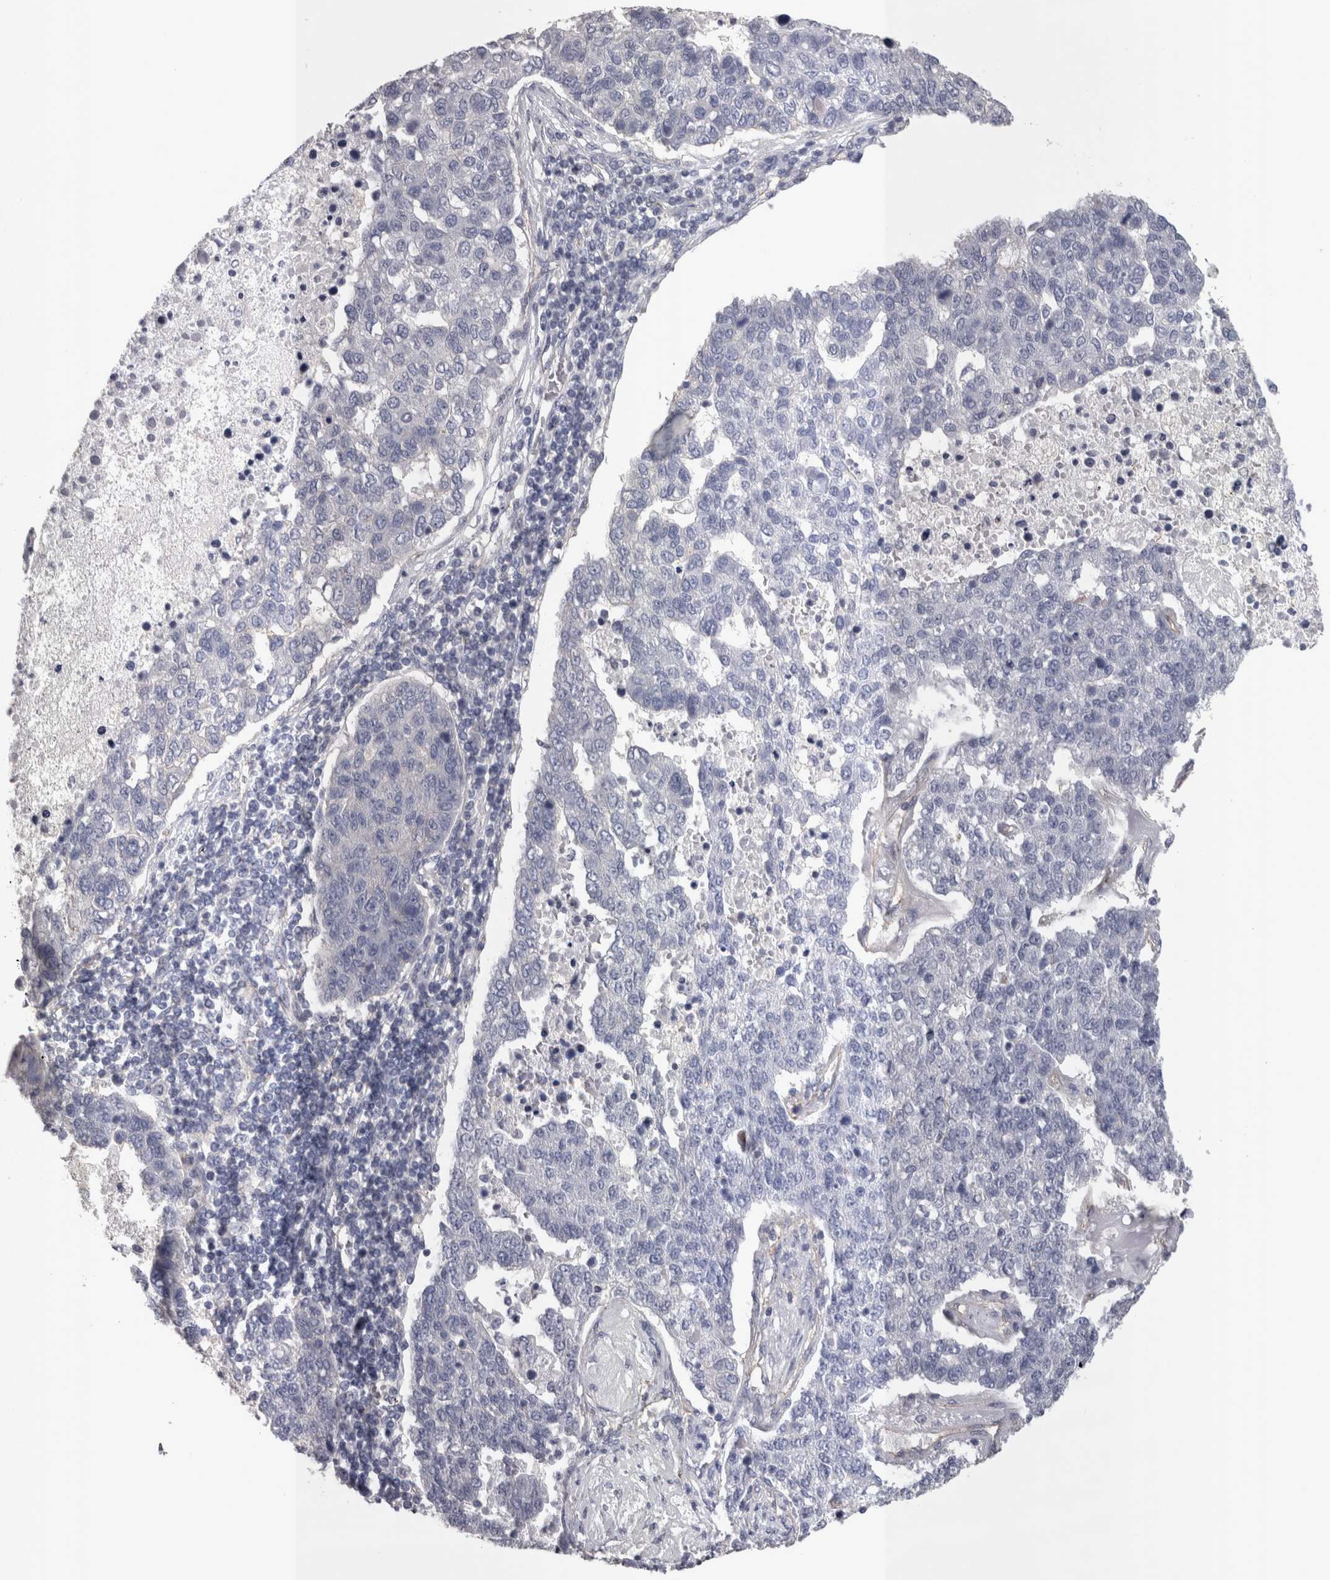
{"staining": {"intensity": "negative", "quantity": "none", "location": "none"}, "tissue": "pancreatic cancer", "cell_type": "Tumor cells", "image_type": "cancer", "snomed": [{"axis": "morphology", "description": "Adenocarcinoma, NOS"}, {"axis": "topography", "description": "Pancreas"}], "caption": "Immunohistochemistry image of pancreatic cancer (adenocarcinoma) stained for a protein (brown), which reveals no expression in tumor cells.", "gene": "LYZL6", "patient": {"sex": "female", "age": 61}}